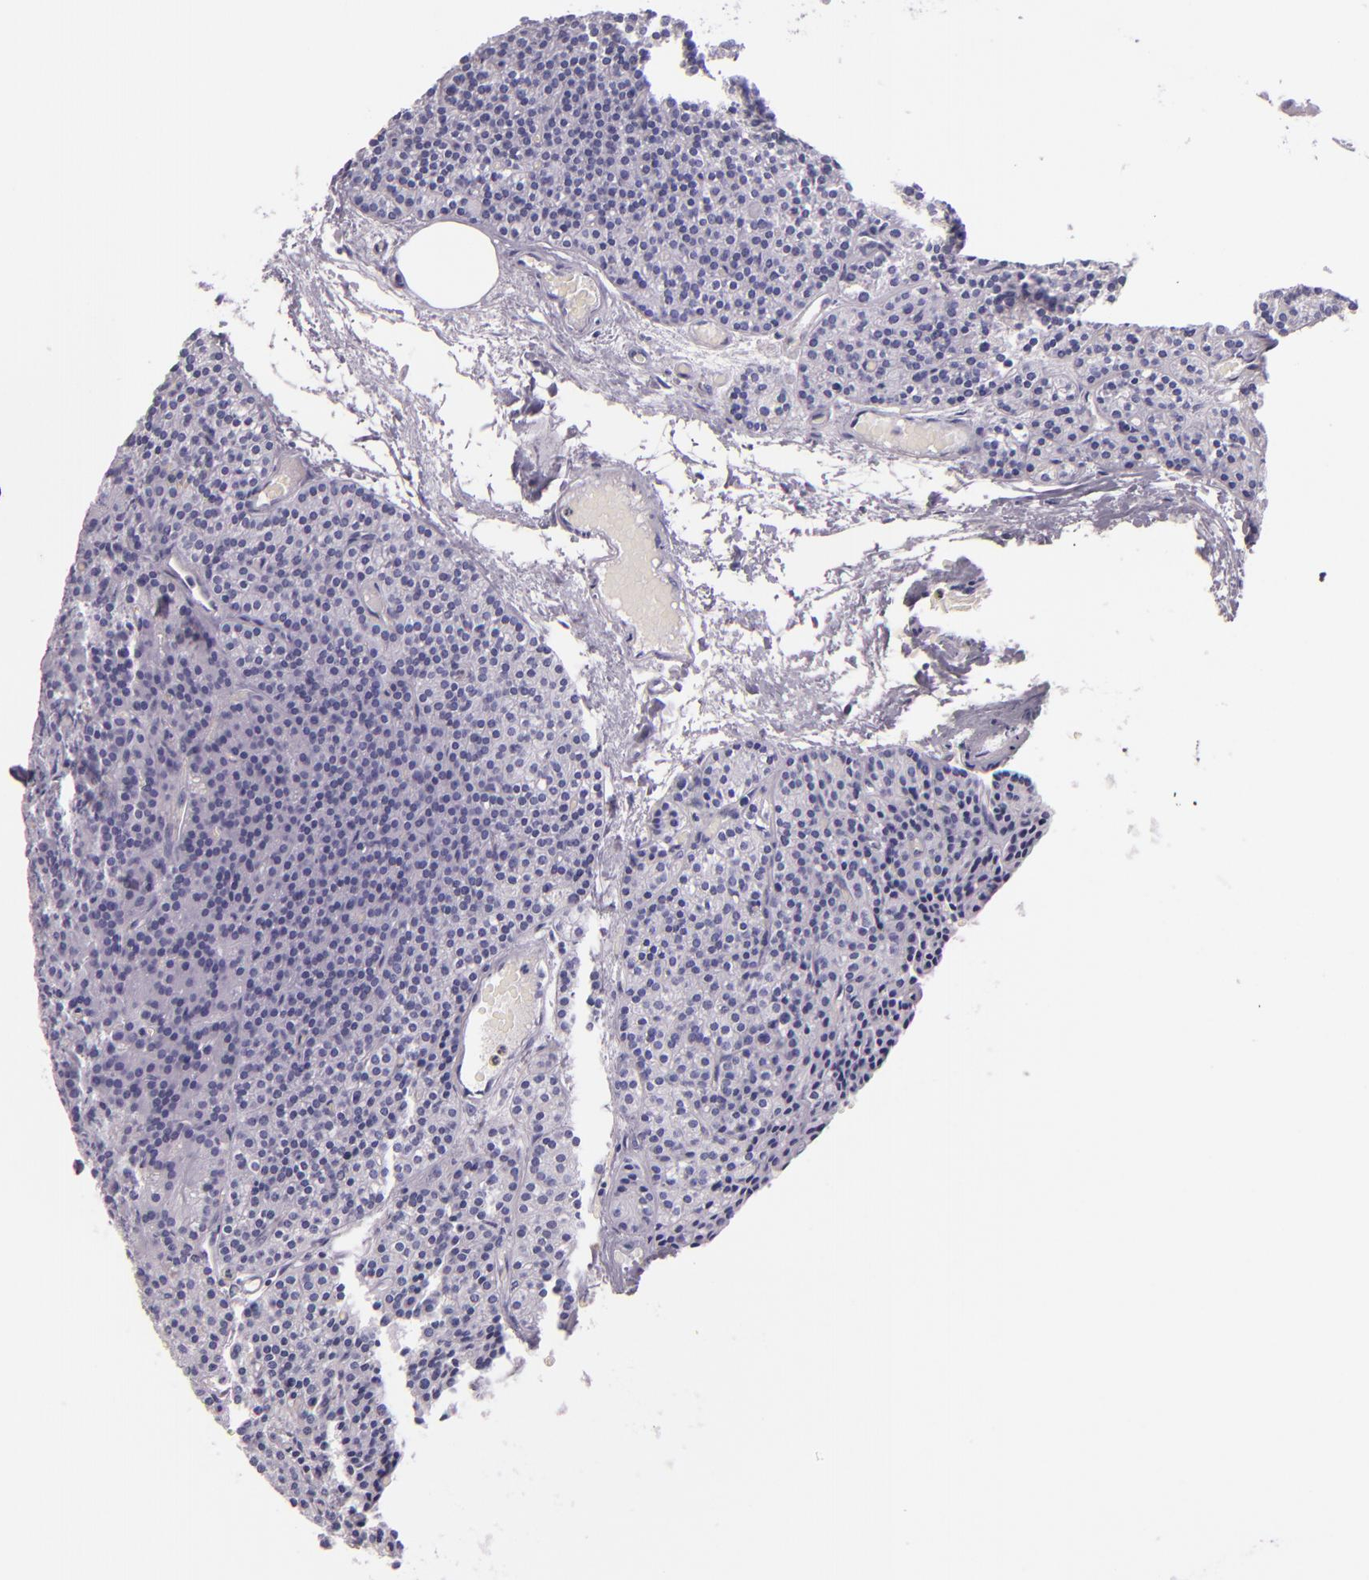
{"staining": {"intensity": "negative", "quantity": "none", "location": "none"}, "tissue": "parathyroid gland", "cell_type": "Glandular cells", "image_type": "normal", "snomed": [{"axis": "morphology", "description": "Normal tissue, NOS"}, {"axis": "topography", "description": "Parathyroid gland"}], "caption": "DAB immunohistochemical staining of unremarkable human parathyroid gland demonstrates no significant staining in glandular cells. Nuclei are stained in blue.", "gene": "CEACAM1", "patient": {"sex": "male", "age": 57}}